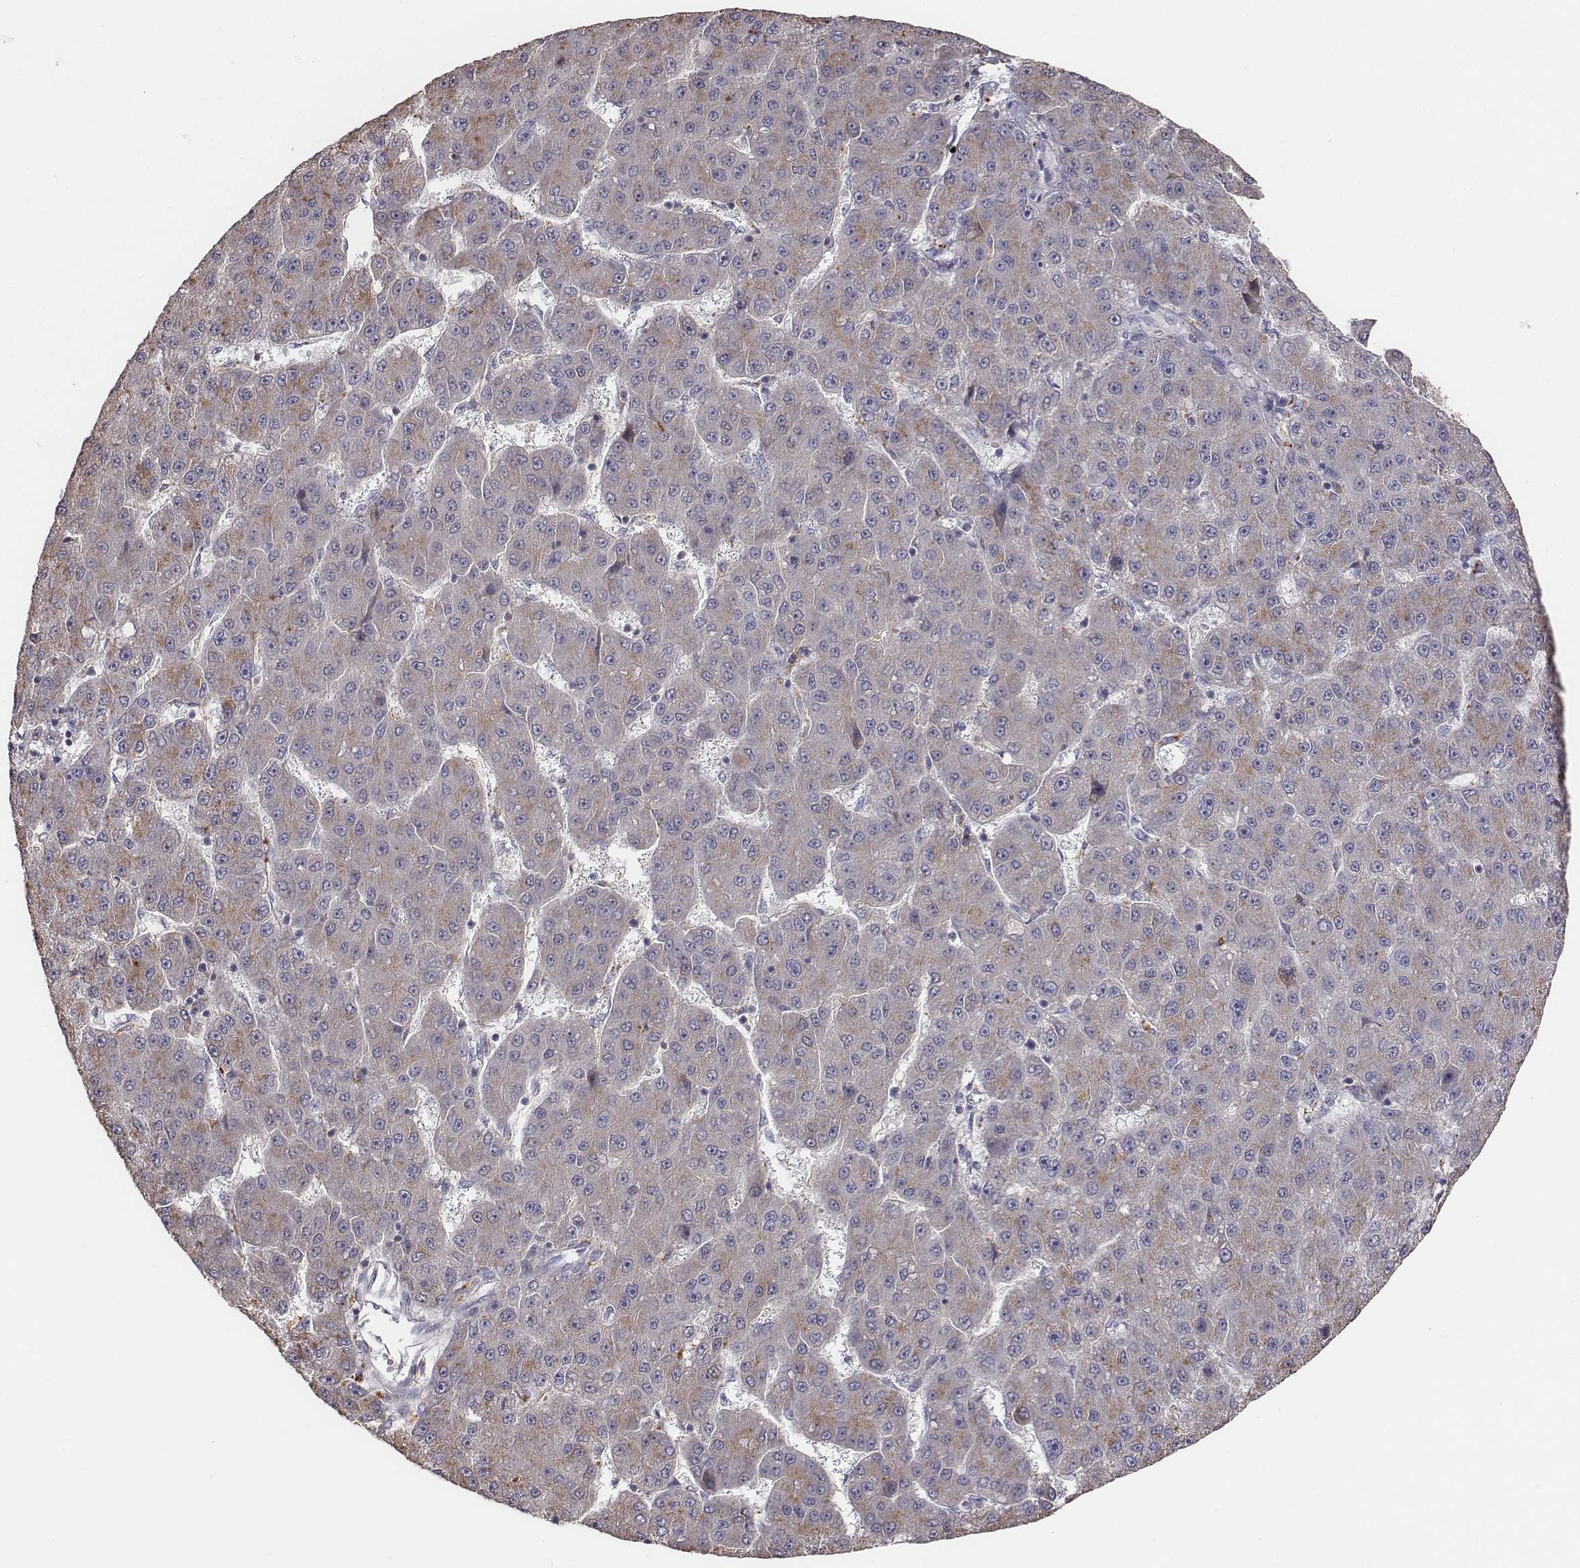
{"staining": {"intensity": "weak", "quantity": "25%-75%", "location": "cytoplasmic/membranous"}, "tissue": "liver cancer", "cell_type": "Tumor cells", "image_type": "cancer", "snomed": [{"axis": "morphology", "description": "Carcinoma, Hepatocellular, NOS"}, {"axis": "topography", "description": "Liver"}], "caption": "IHC photomicrograph of hepatocellular carcinoma (liver) stained for a protein (brown), which displays low levels of weak cytoplasmic/membranous staining in approximately 25%-75% of tumor cells.", "gene": "AP1B1", "patient": {"sex": "male", "age": 67}}